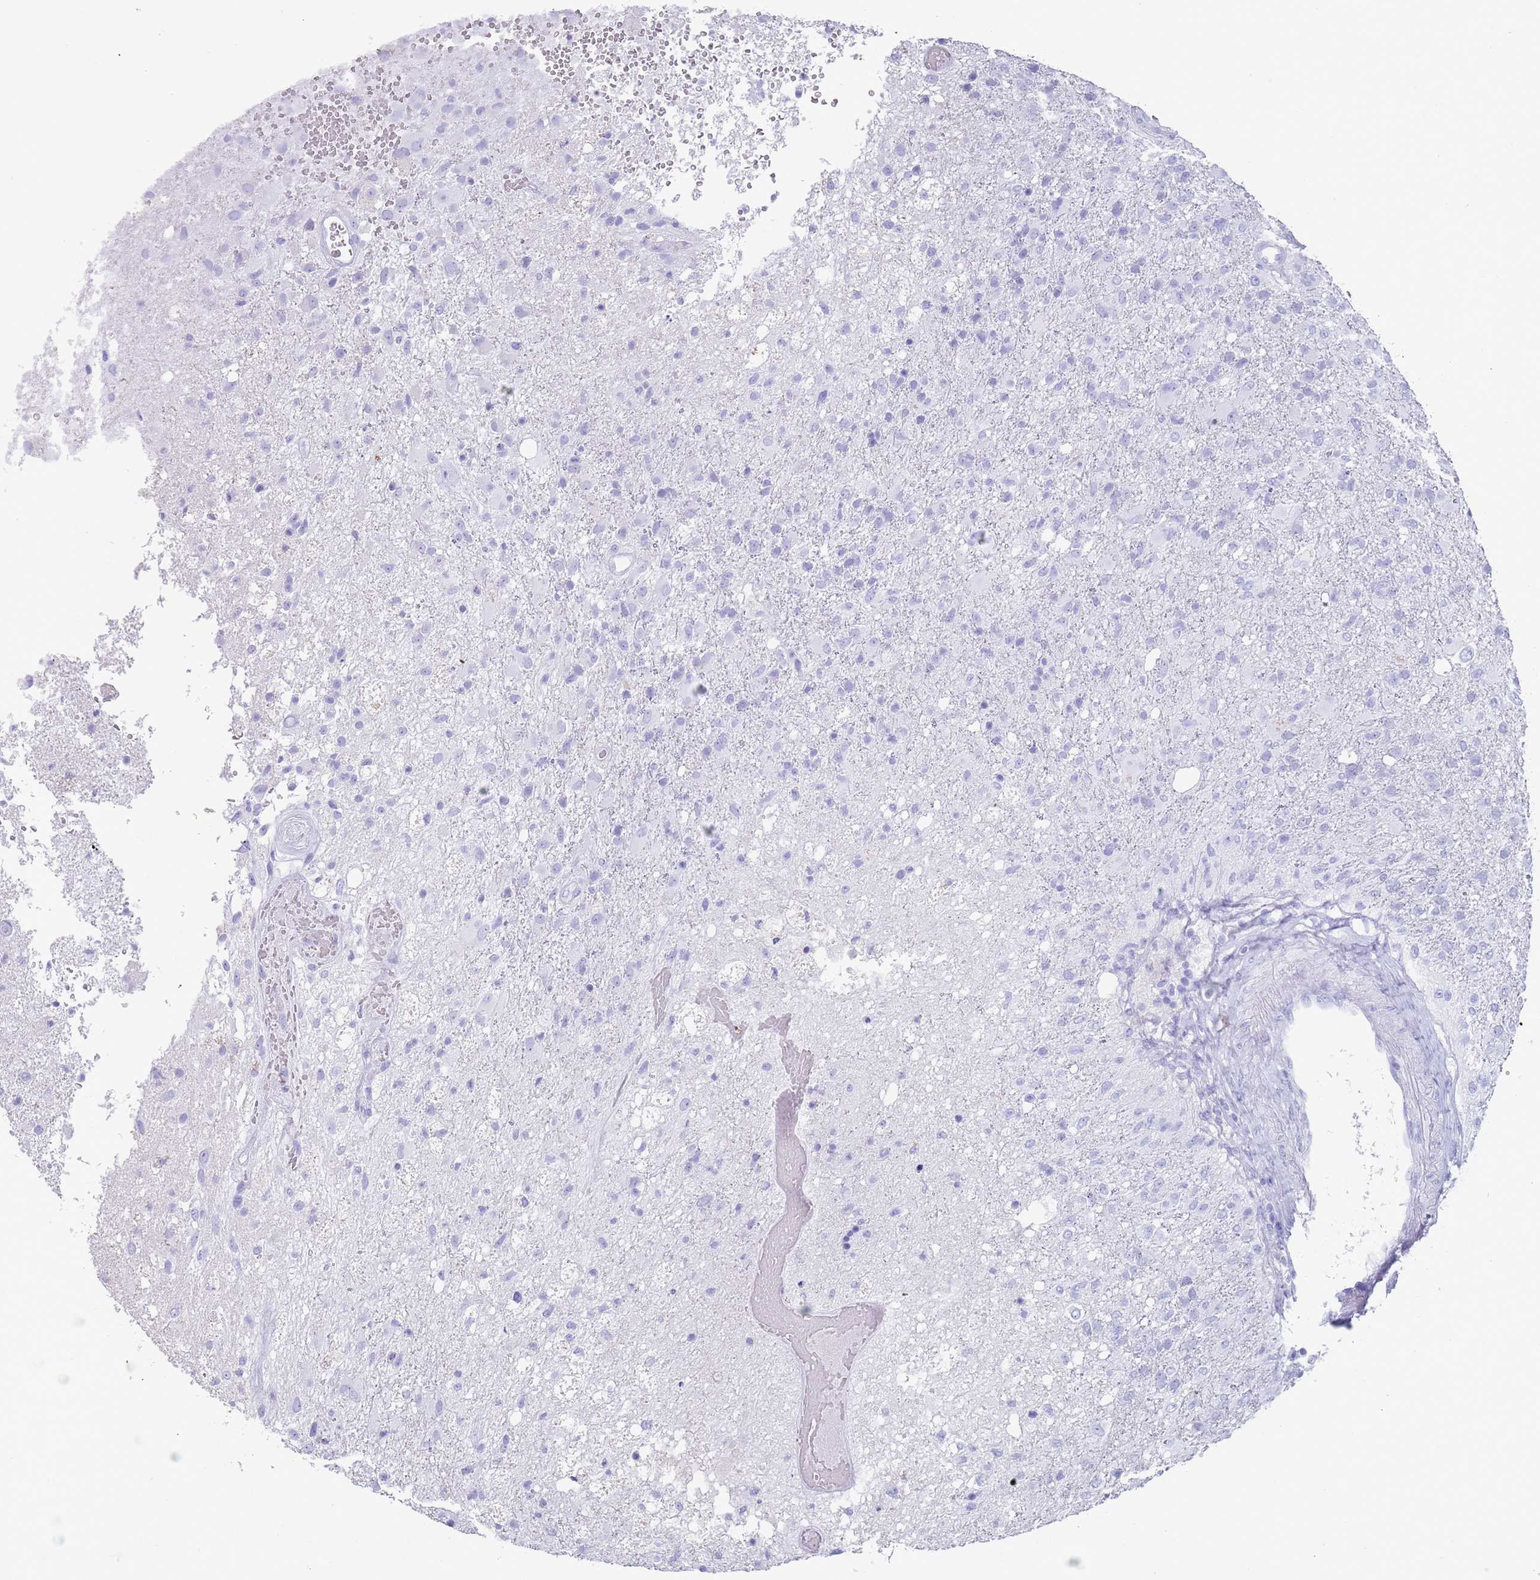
{"staining": {"intensity": "negative", "quantity": "none", "location": "none"}, "tissue": "glioma", "cell_type": "Tumor cells", "image_type": "cancer", "snomed": [{"axis": "morphology", "description": "Glioma, malignant, High grade"}, {"axis": "topography", "description": "Brain"}], "caption": "High power microscopy photomicrograph of an IHC image of malignant glioma (high-grade), revealing no significant staining in tumor cells.", "gene": "MYADML2", "patient": {"sex": "female", "age": 74}}